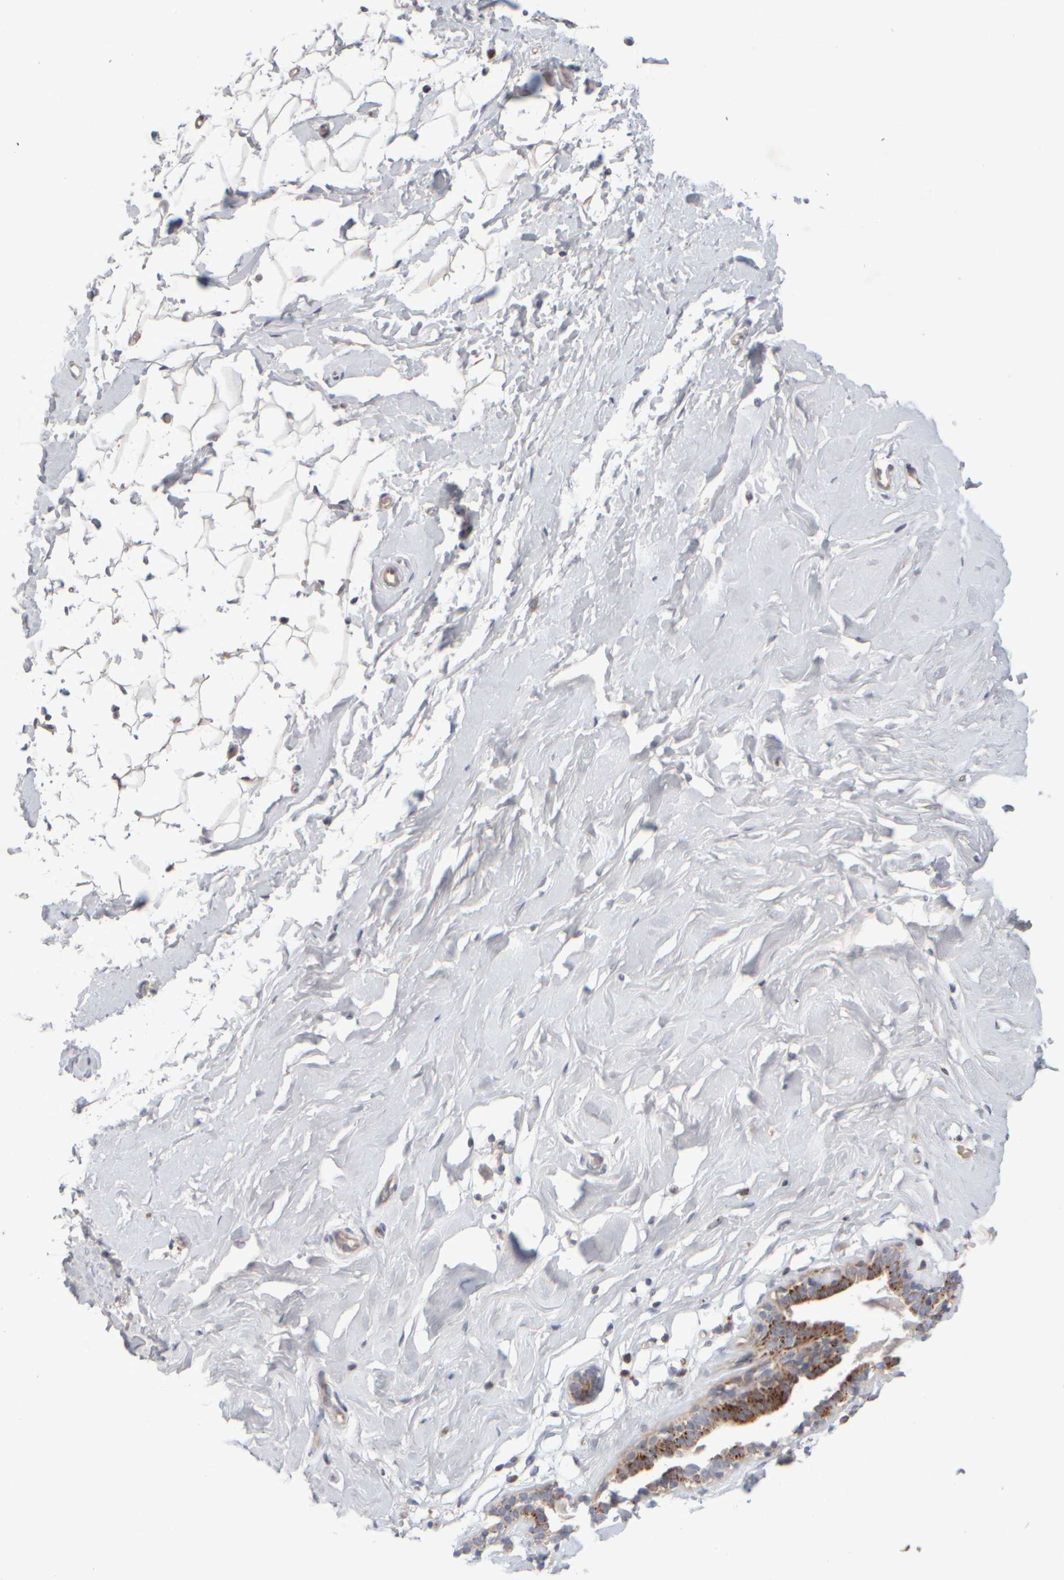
{"staining": {"intensity": "negative", "quantity": "none", "location": "none"}, "tissue": "breast", "cell_type": "Adipocytes", "image_type": "normal", "snomed": [{"axis": "morphology", "description": "Normal tissue, NOS"}, {"axis": "topography", "description": "Breast"}], "caption": "The histopathology image exhibits no staining of adipocytes in benign breast. (Immunohistochemistry (ihc), brightfield microscopy, high magnification).", "gene": "CHADL", "patient": {"sex": "female", "age": 23}}